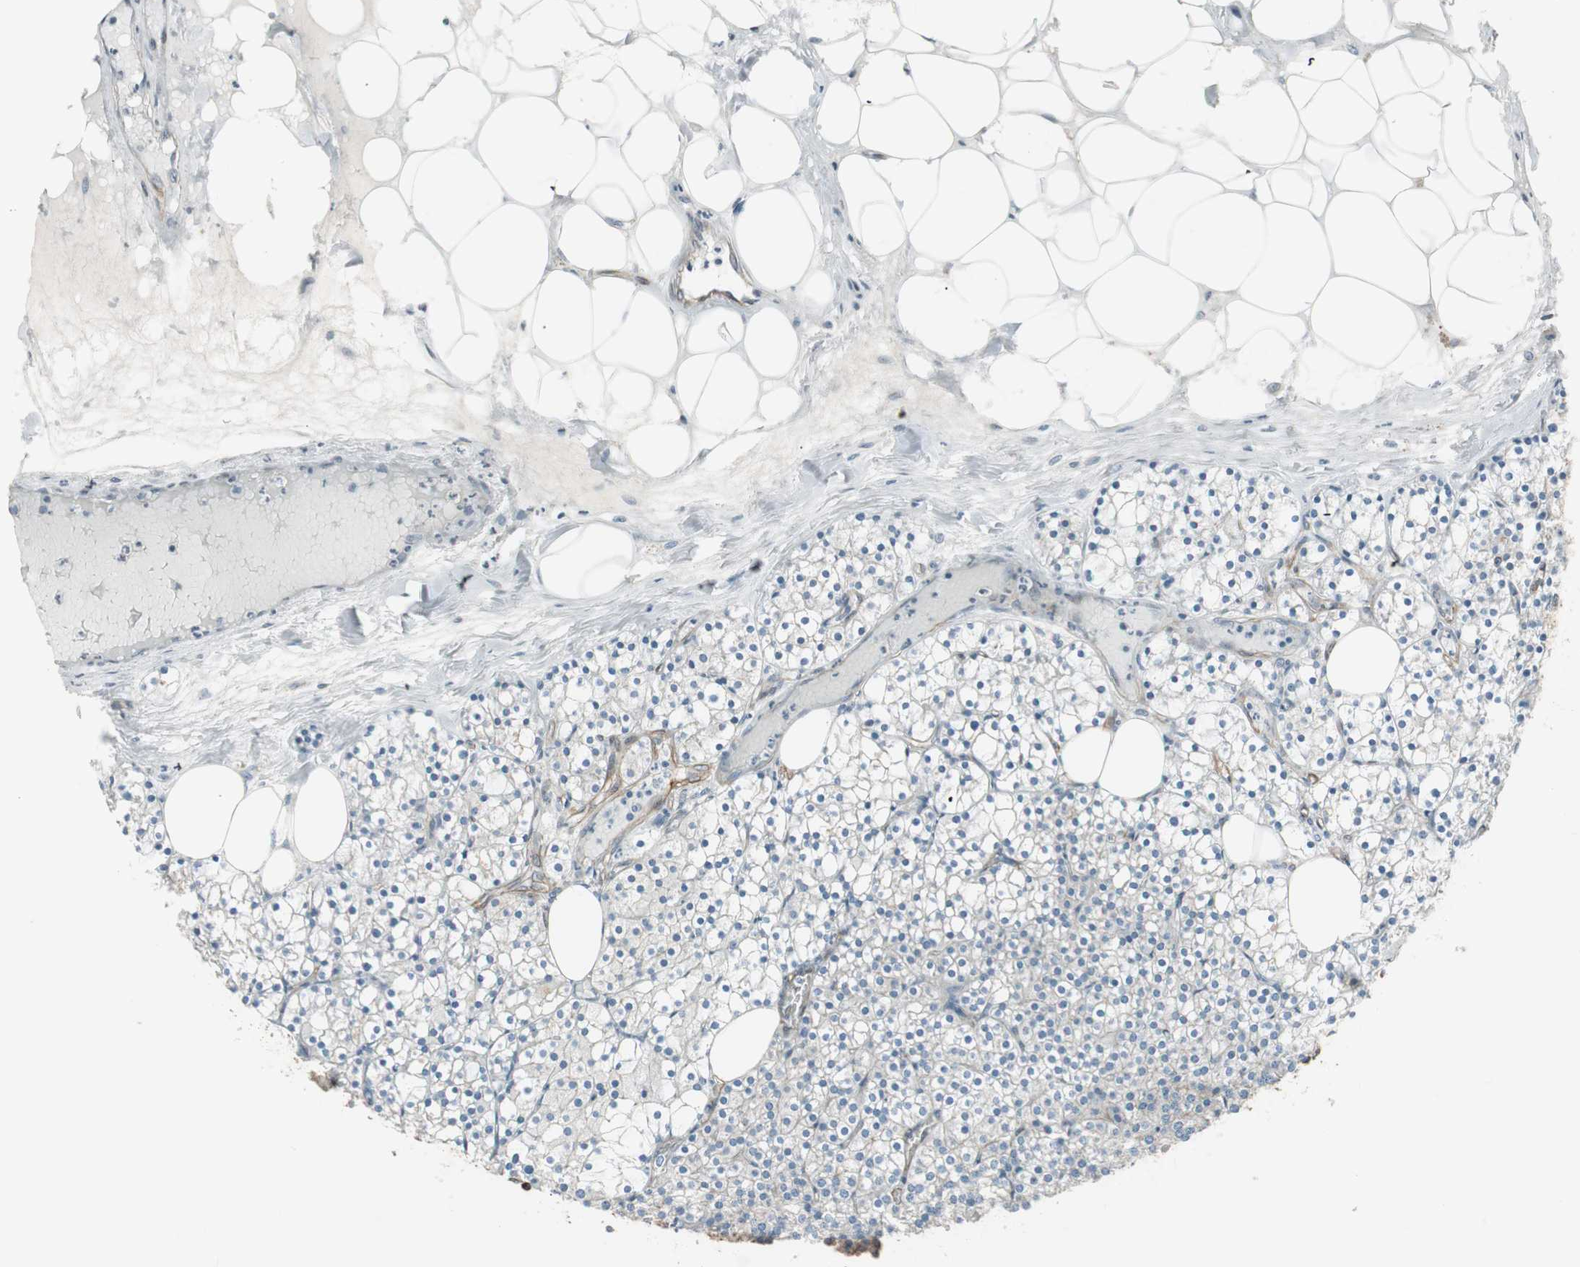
{"staining": {"intensity": "weak", "quantity": "25%-75%", "location": "cytoplasmic/membranous"}, "tissue": "parathyroid gland", "cell_type": "Glandular cells", "image_type": "normal", "snomed": [{"axis": "morphology", "description": "Normal tissue, NOS"}, {"axis": "topography", "description": "Parathyroid gland"}], "caption": "Human parathyroid gland stained for a protein (brown) shows weak cytoplasmic/membranous positive staining in approximately 25%-75% of glandular cells.", "gene": "TCTA", "patient": {"sex": "female", "age": 63}}